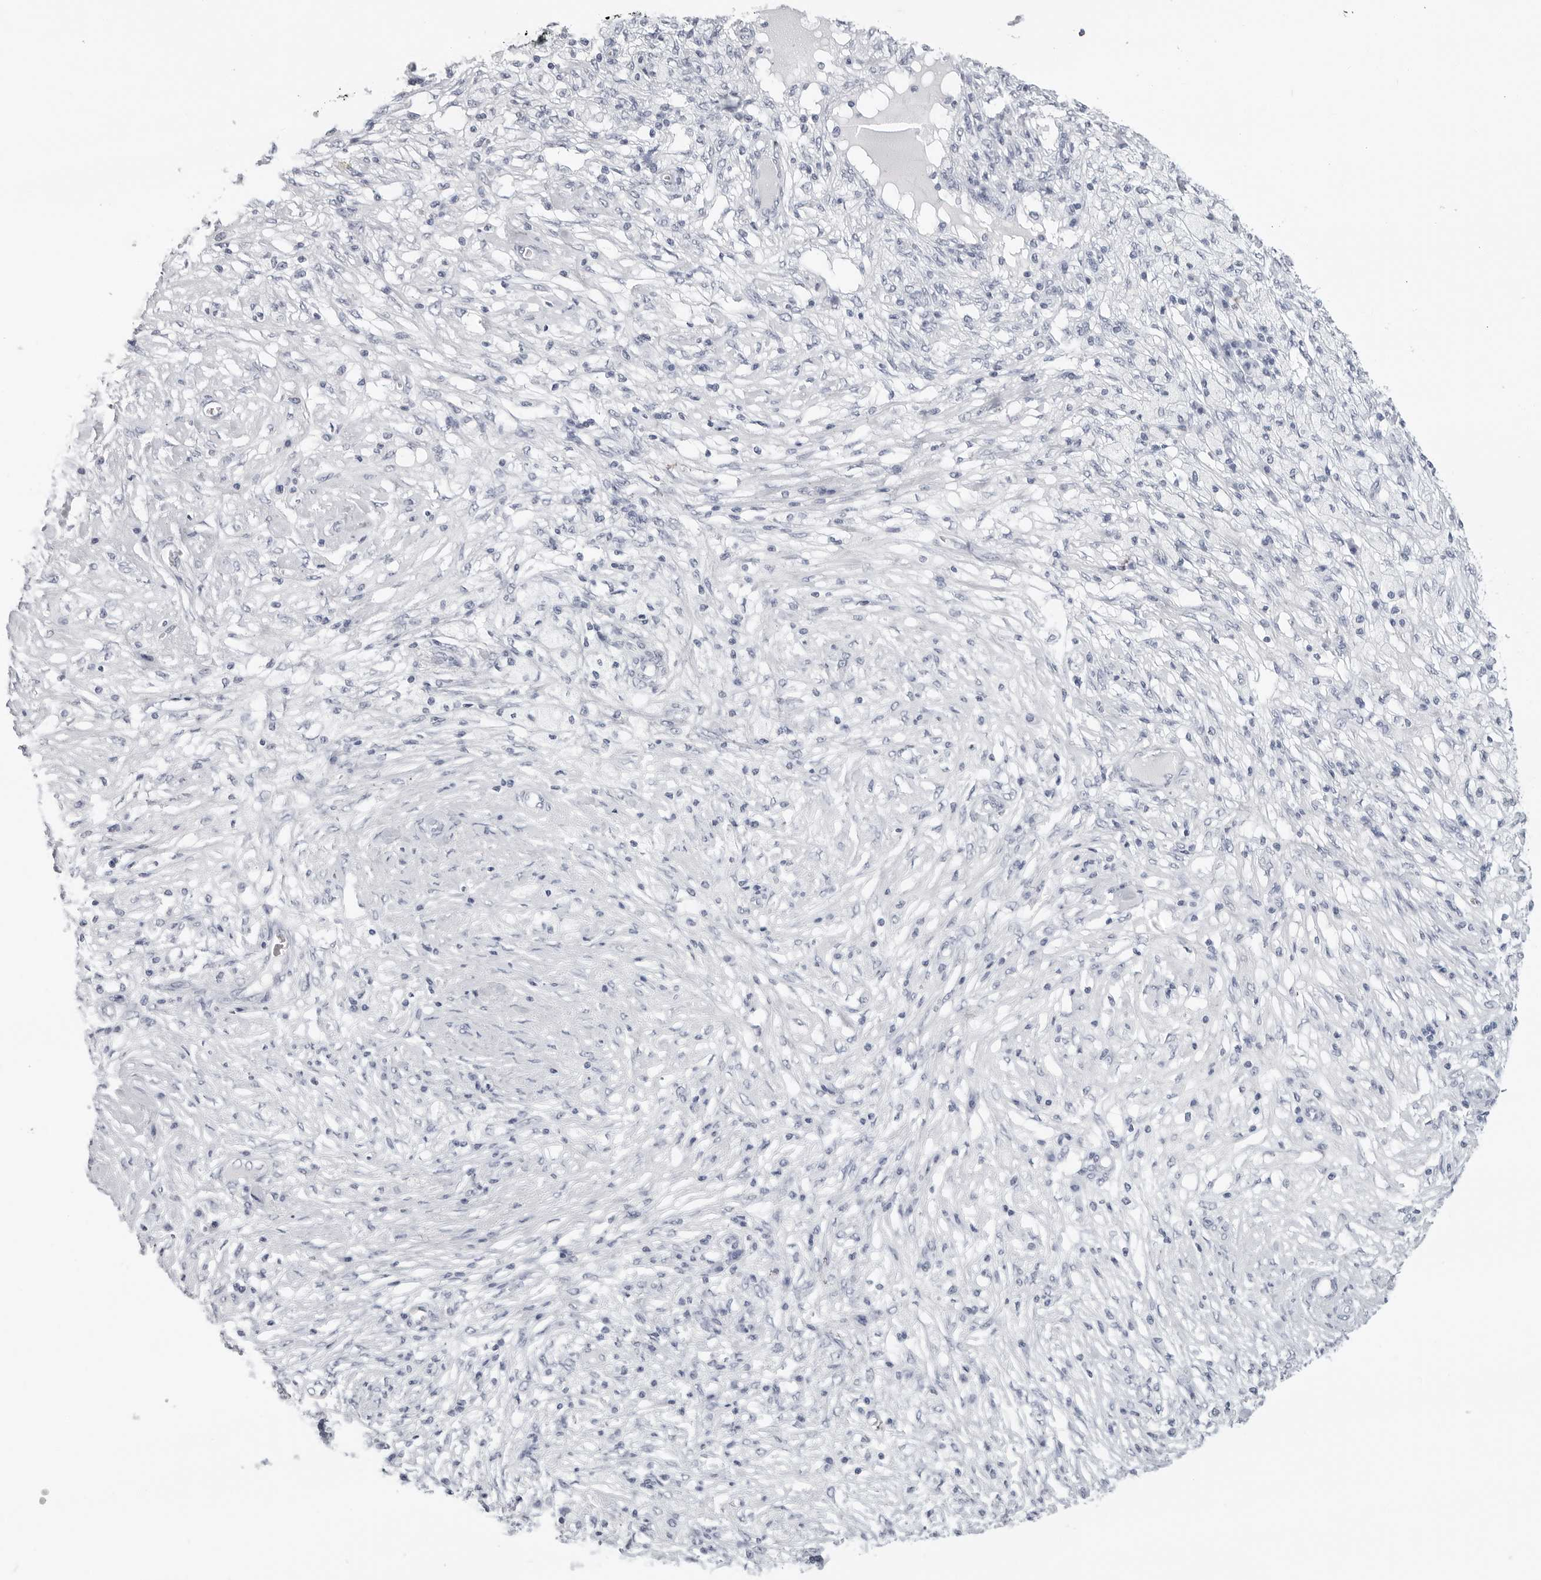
{"staining": {"intensity": "negative", "quantity": "none", "location": "none"}, "tissue": "ovarian cancer", "cell_type": "Tumor cells", "image_type": "cancer", "snomed": [{"axis": "morphology", "description": "Carcinoma, endometroid"}, {"axis": "topography", "description": "Ovary"}], "caption": "This is an IHC photomicrograph of human ovarian cancer. There is no staining in tumor cells.", "gene": "AGMAT", "patient": {"sex": "female", "age": 42}}